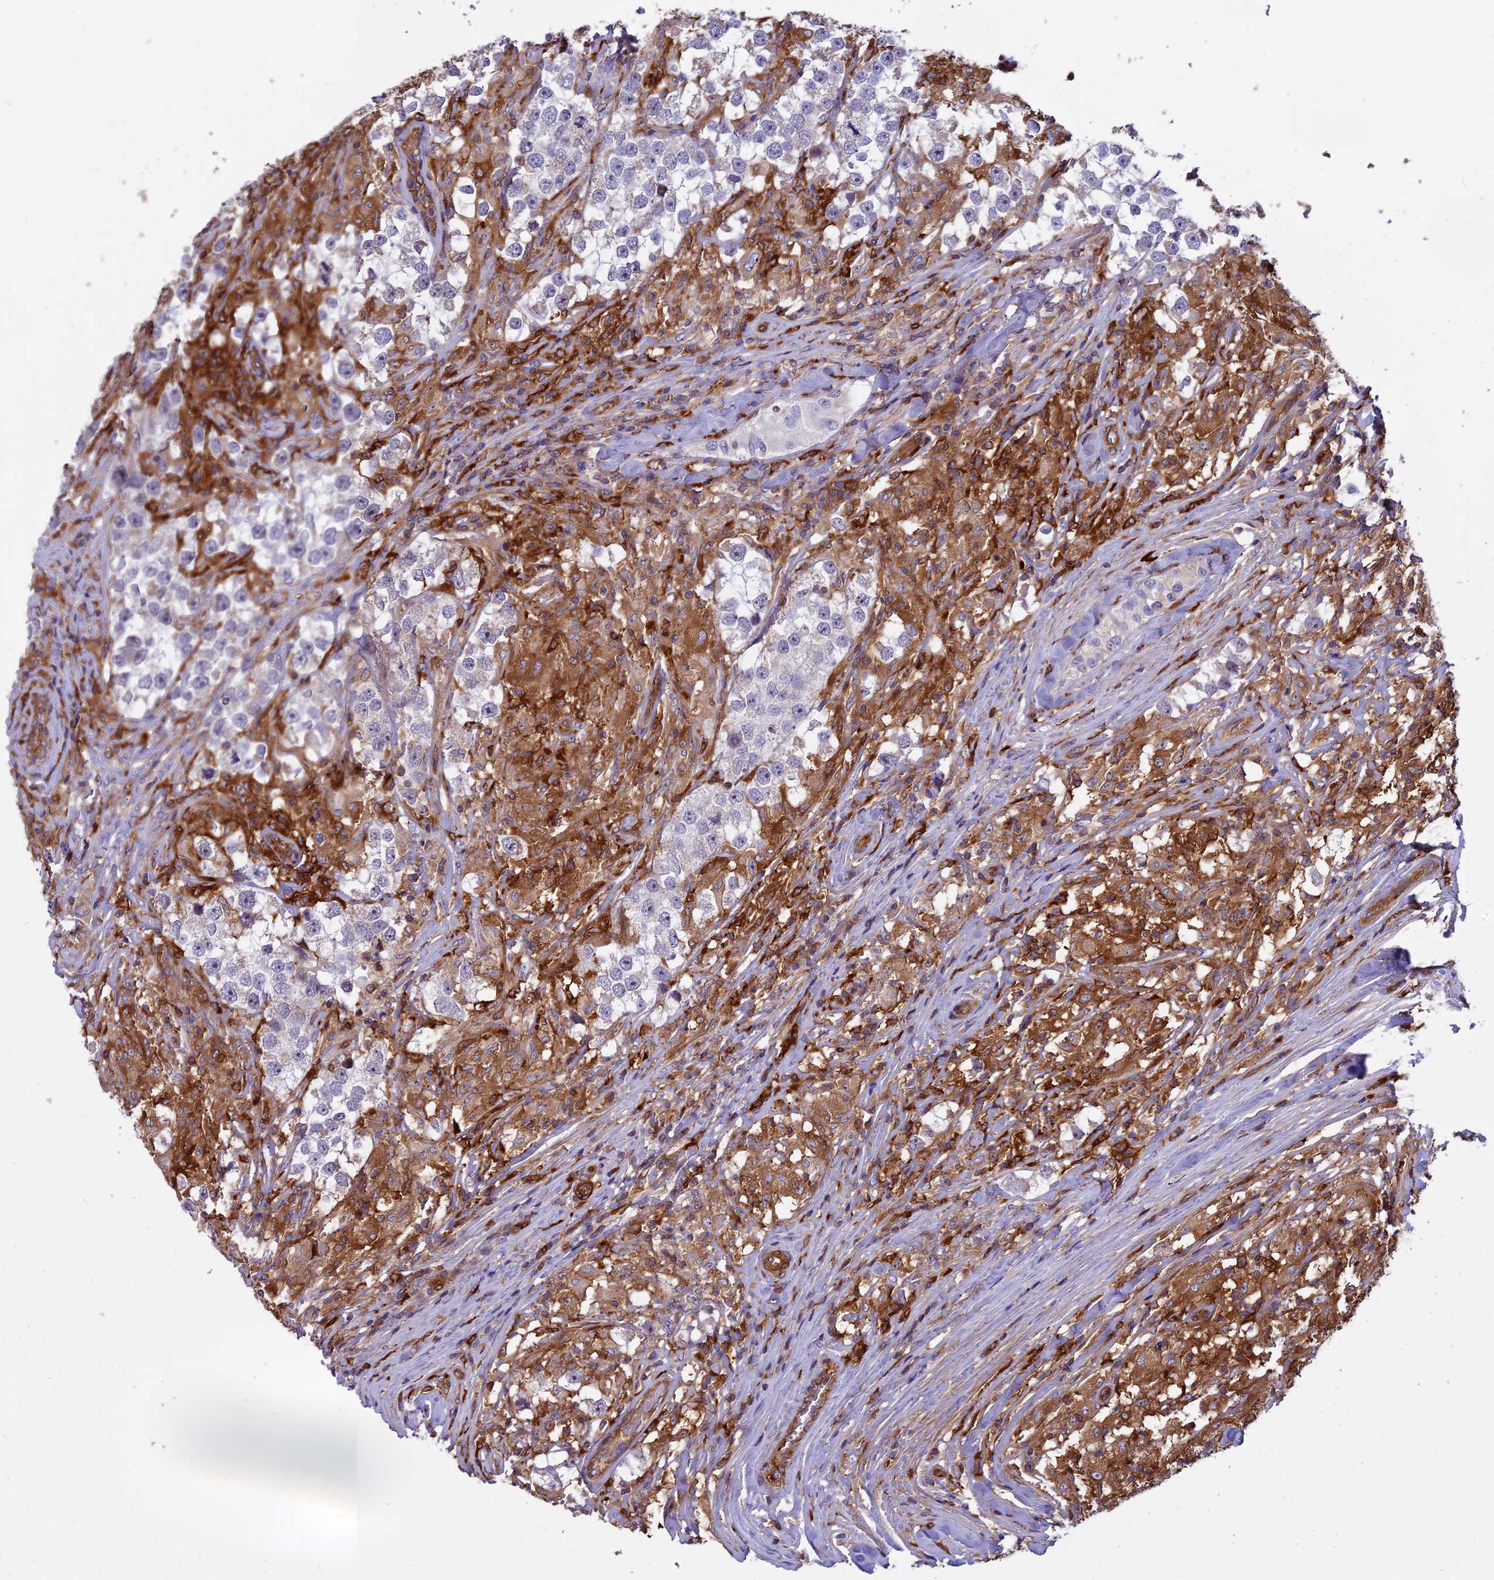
{"staining": {"intensity": "negative", "quantity": "none", "location": "none"}, "tissue": "testis cancer", "cell_type": "Tumor cells", "image_type": "cancer", "snomed": [{"axis": "morphology", "description": "Seminoma, NOS"}, {"axis": "topography", "description": "Testis"}], "caption": "Immunohistochemistry micrograph of human seminoma (testis) stained for a protein (brown), which reveals no staining in tumor cells.", "gene": "EHBP1L1", "patient": {"sex": "male", "age": 46}}